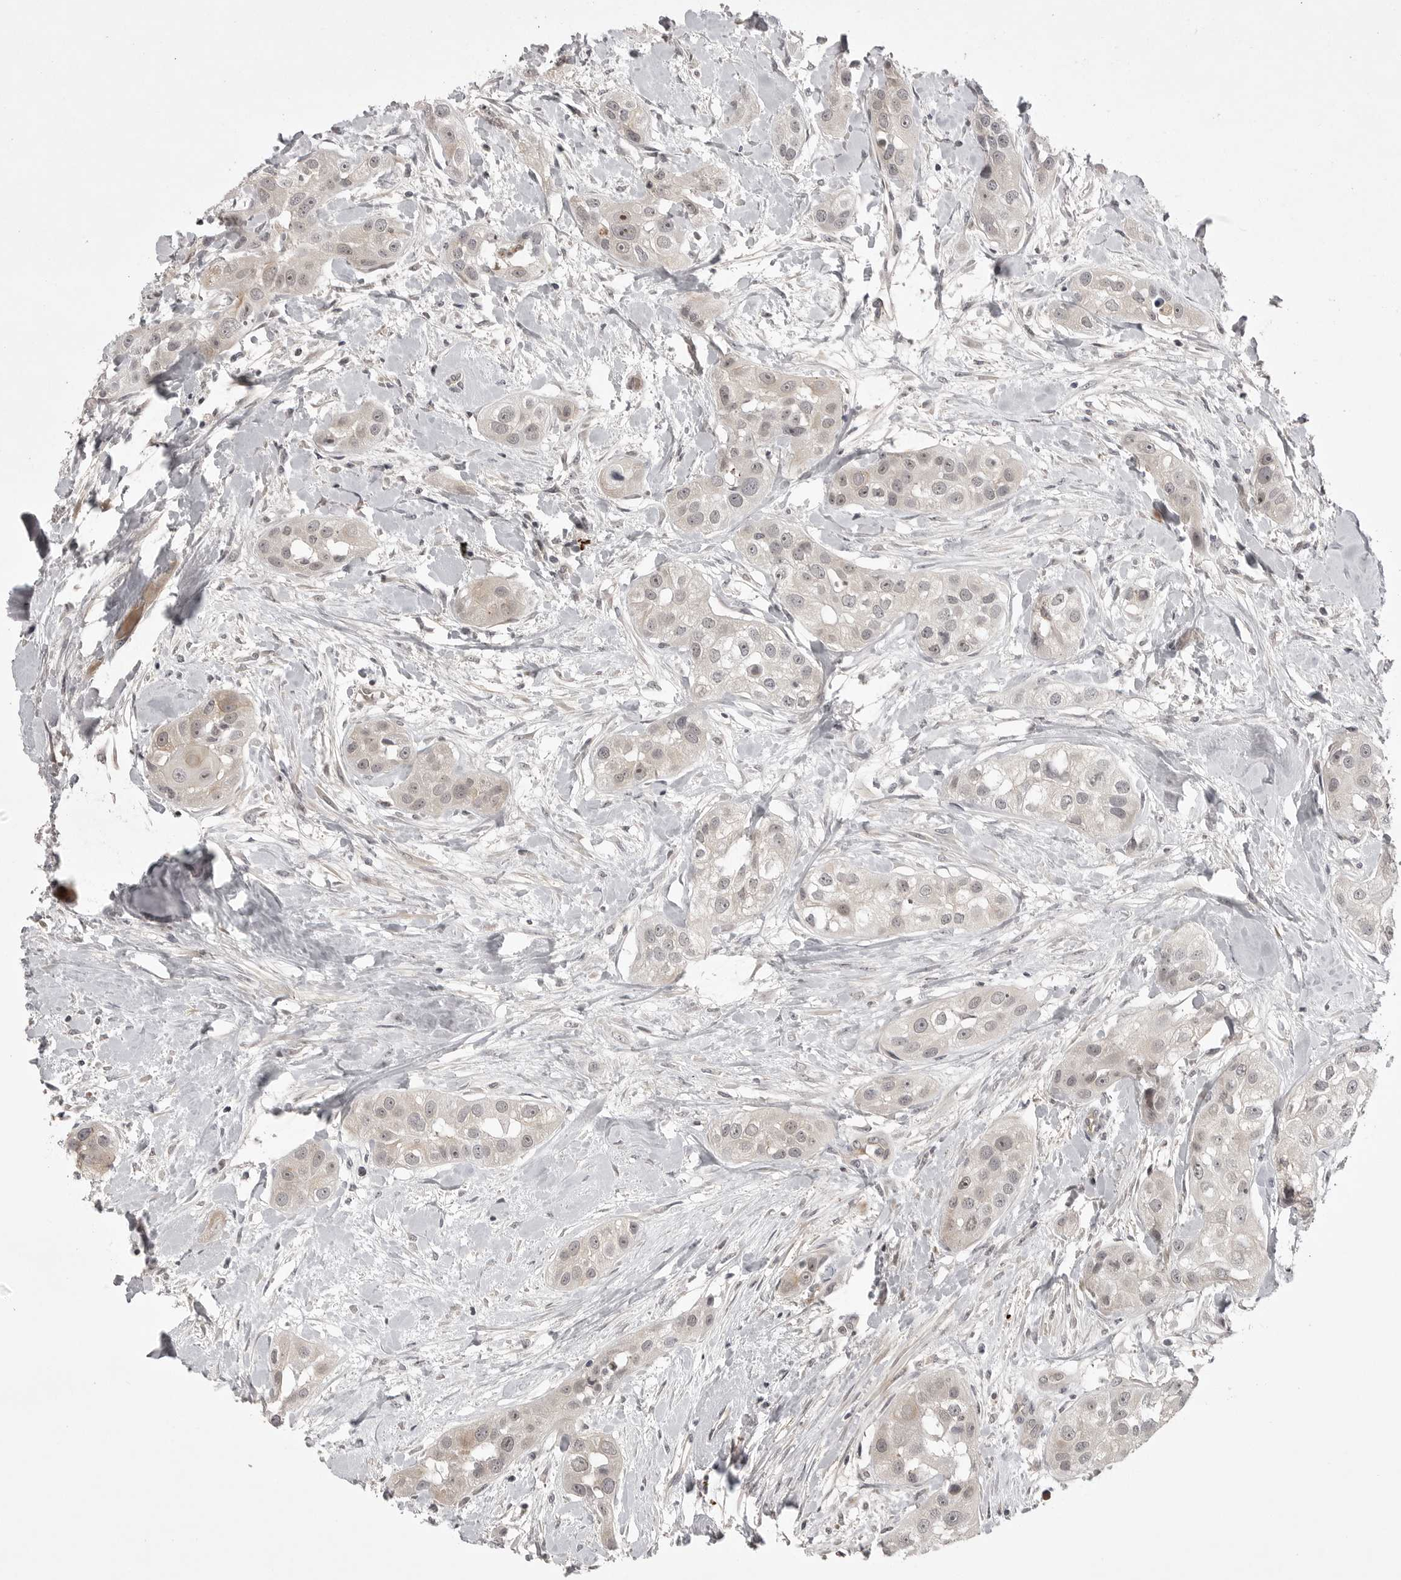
{"staining": {"intensity": "weak", "quantity": ">75%", "location": "nuclear"}, "tissue": "head and neck cancer", "cell_type": "Tumor cells", "image_type": "cancer", "snomed": [{"axis": "morphology", "description": "Normal tissue, NOS"}, {"axis": "morphology", "description": "Squamous cell carcinoma, NOS"}, {"axis": "topography", "description": "Skeletal muscle"}, {"axis": "topography", "description": "Head-Neck"}], "caption": "Protein expression analysis of head and neck cancer shows weak nuclear staining in approximately >75% of tumor cells.", "gene": "CD300LD", "patient": {"sex": "male", "age": 51}}